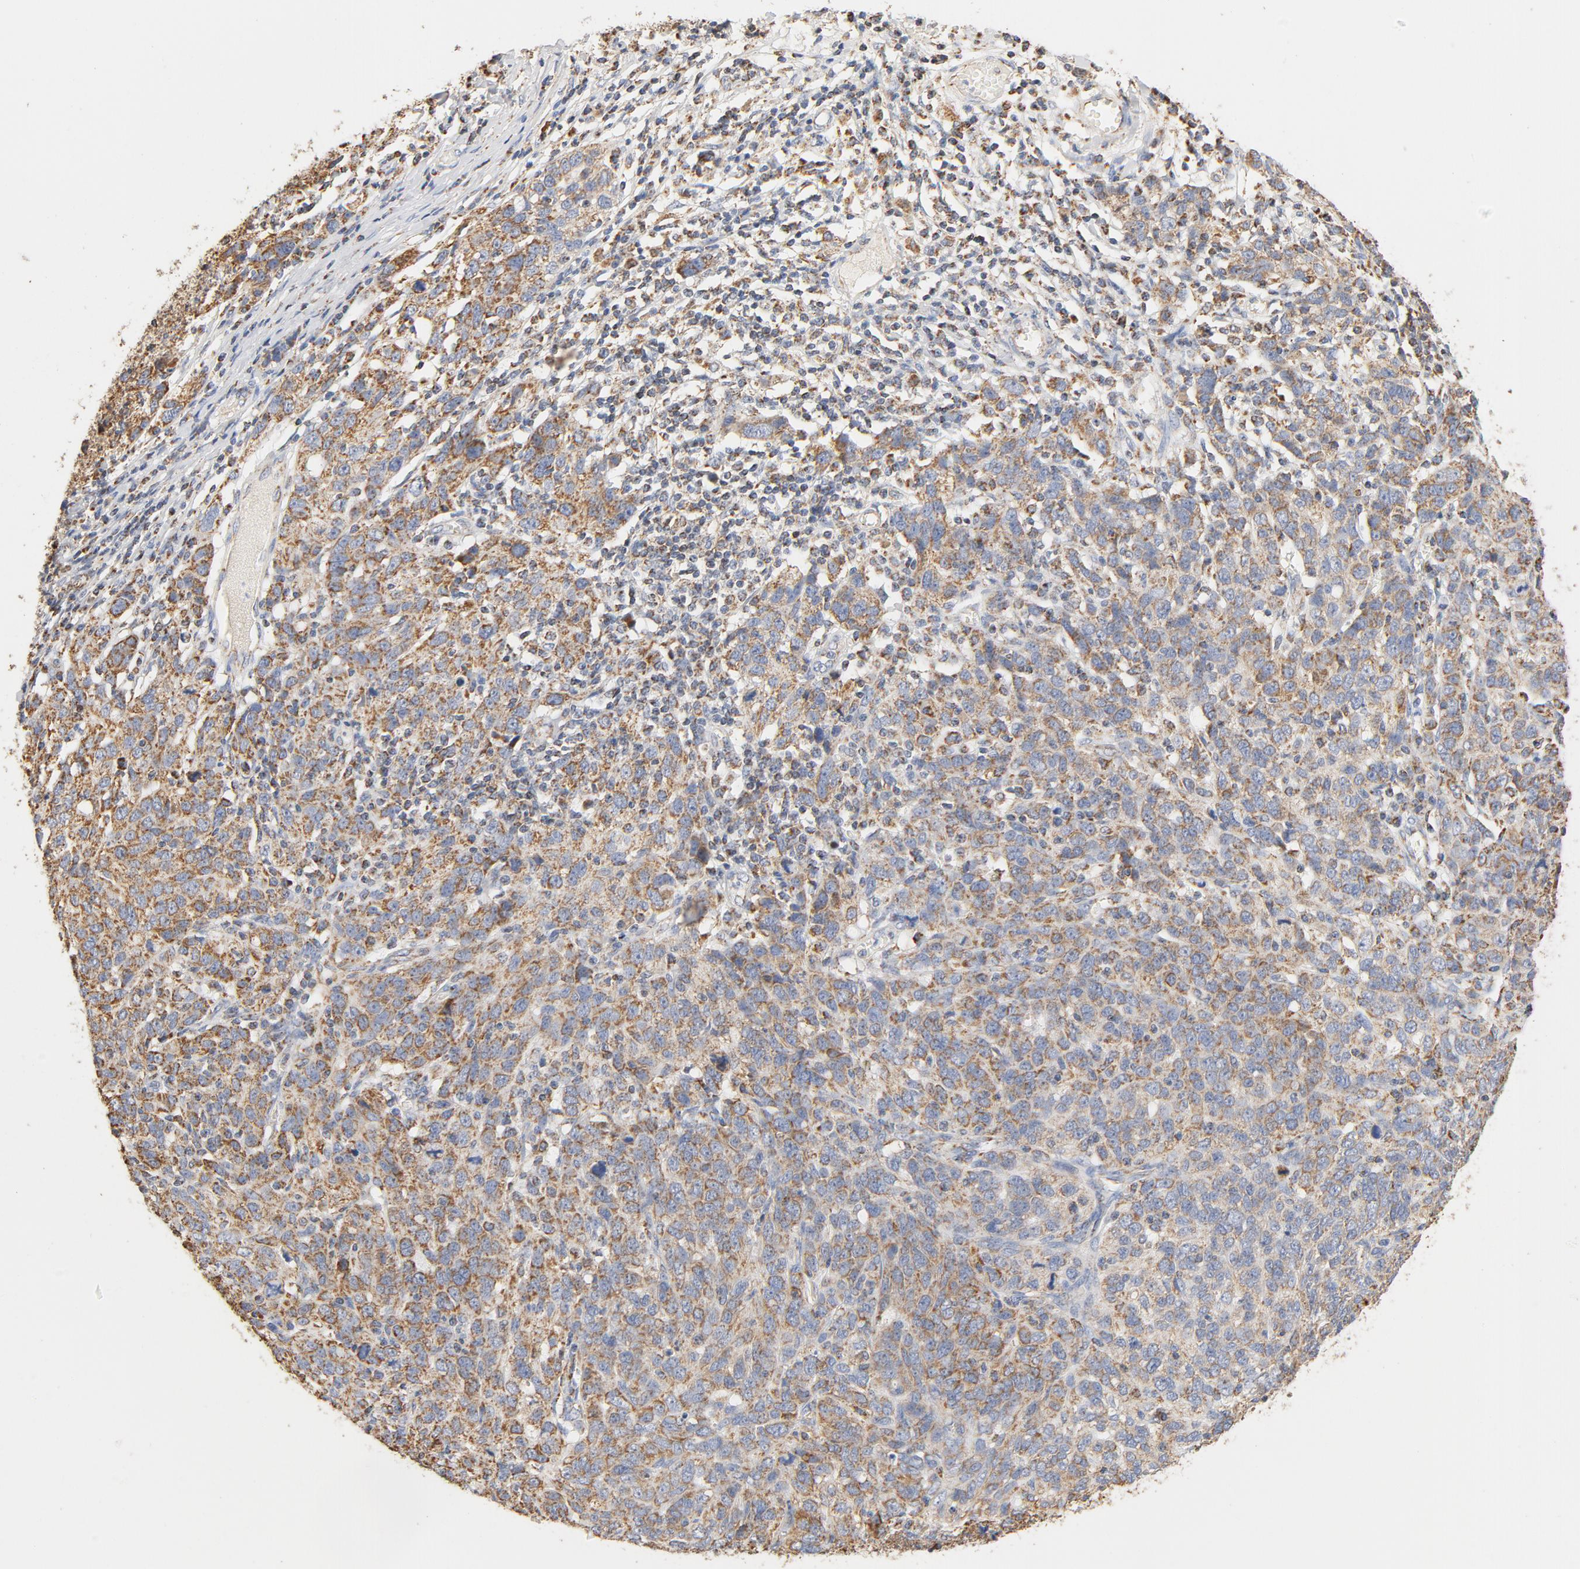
{"staining": {"intensity": "moderate", "quantity": ">75%", "location": "cytoplasmic/membranous"}, "tissue": "ovarian cancer", "cell_type": "Tumor cells", "image_type": "cancer", "snomed": [{"axis": "morphology", "description": "Cystadenocarcinoma, serous, NOS"}, {"axis": "topography", "description": "Ovary"}], "caption": "This image displays immunohistochemistry (IHC) staining of ovarian cancer (serous cystadenocarcinoma), with medium moderate cytoplasmic/membranous positivity in approximately >75% of tumor cells.", "gene": "COX4I1", "patient": {"sex": "female", "age": 71}}